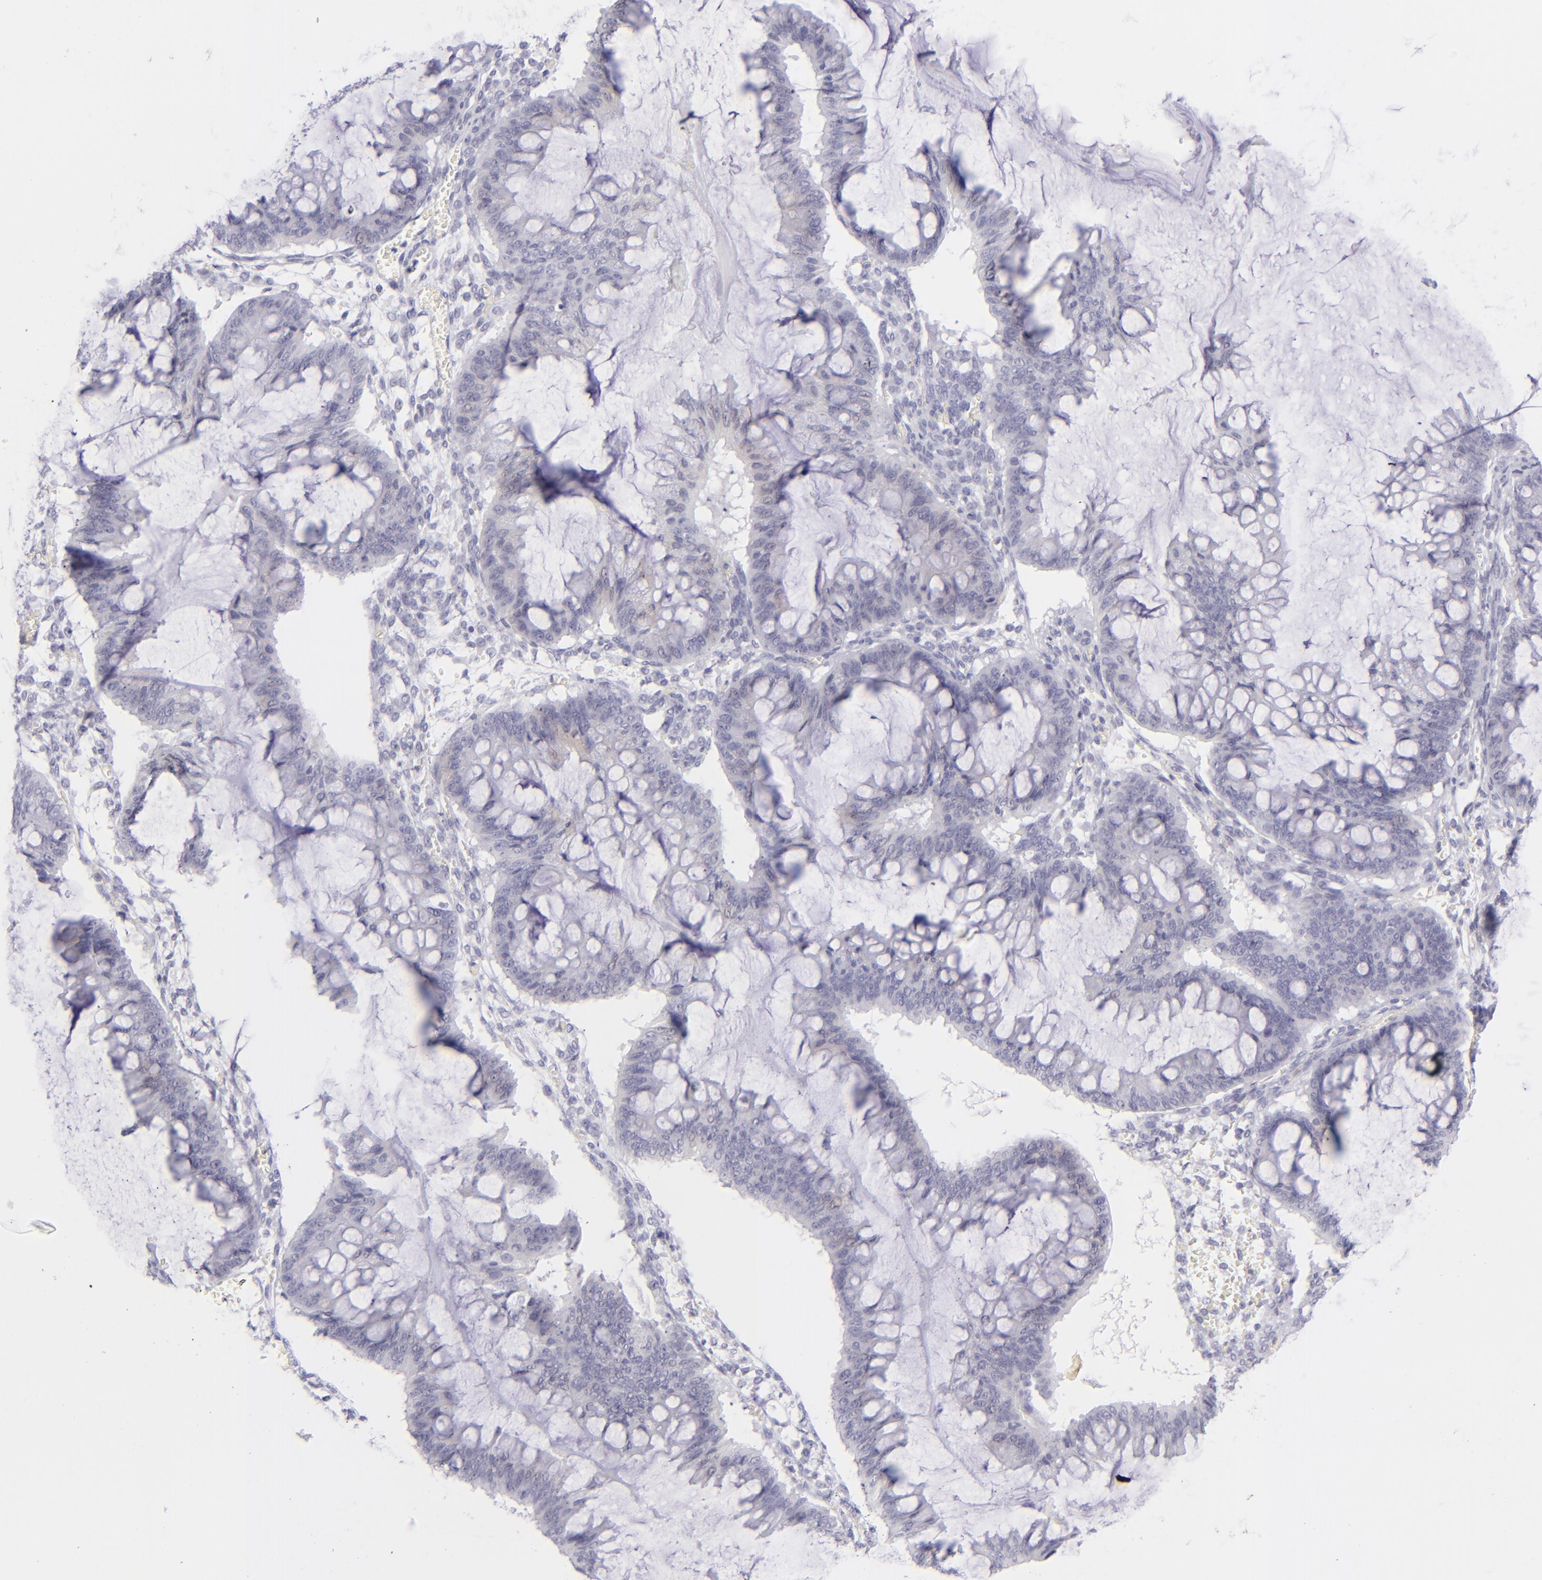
{"staining": {"intensity": "negative", "quantity": "none", "location": "none"}, "tissue": "ovarian cancer", "cell_type": "Tumor cells", "image_type": "cancer", "snomed": [{"axis": "morphology", "description": "Cystadenocarcinoma, mucinous, NOS"}, {"axis": "topography", "description": "Ovary"}], "caption": "Immunohistochemistry of human mucinous cystadenocarcinoma (ovarian) reveals no expression in tumor cells.", "gene": "FCER2", "patient": {"sex": "female", "age": 73}}